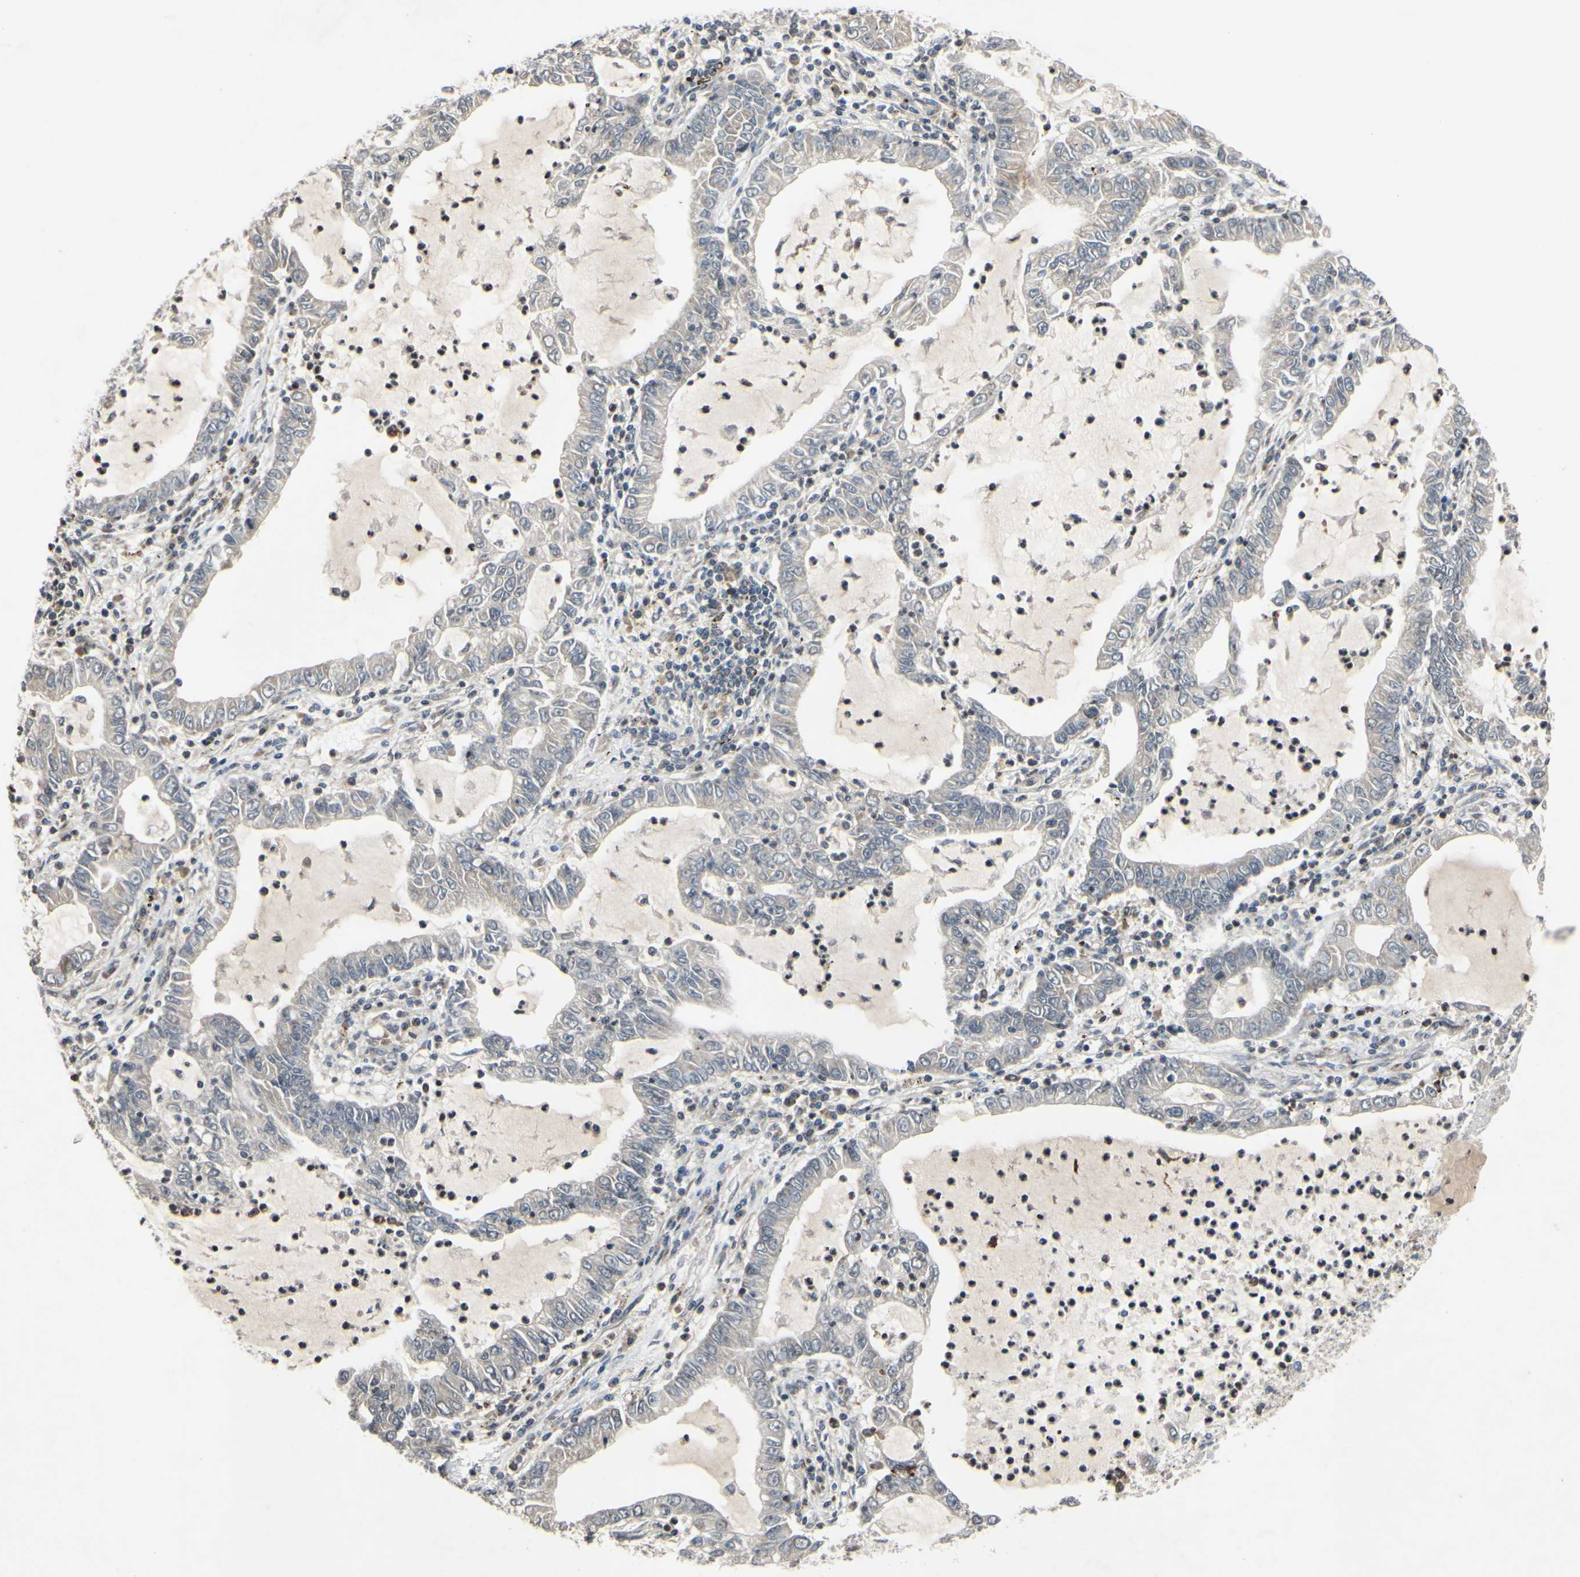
{"staining": {"intensity": "negative", "quantity": "none", "location": "none"}, "tissue": "lung cancer", "cell_type": "Tumor cells", "image_type": "cancer", "snomed": [{"axis": "morphology", "description": "Adenocarcinoma, NOS"}, {"axis": "topography", "description": "Lung"}], "caption": "High power microscopy histopathology image of an immunohistochemistry photomicrograph of adenocarcinoma (lung), revealing no significant expression in tumor cells. The staining was performed using DAB (3,3'-diaminobenzidine) to visualize the protein expression in brown, while the nuclei were stained in blue with hematoxylin (Magnification: 20x).", "gene": "PLXNA2", "patient": {"sex": "female", "age": 51}}